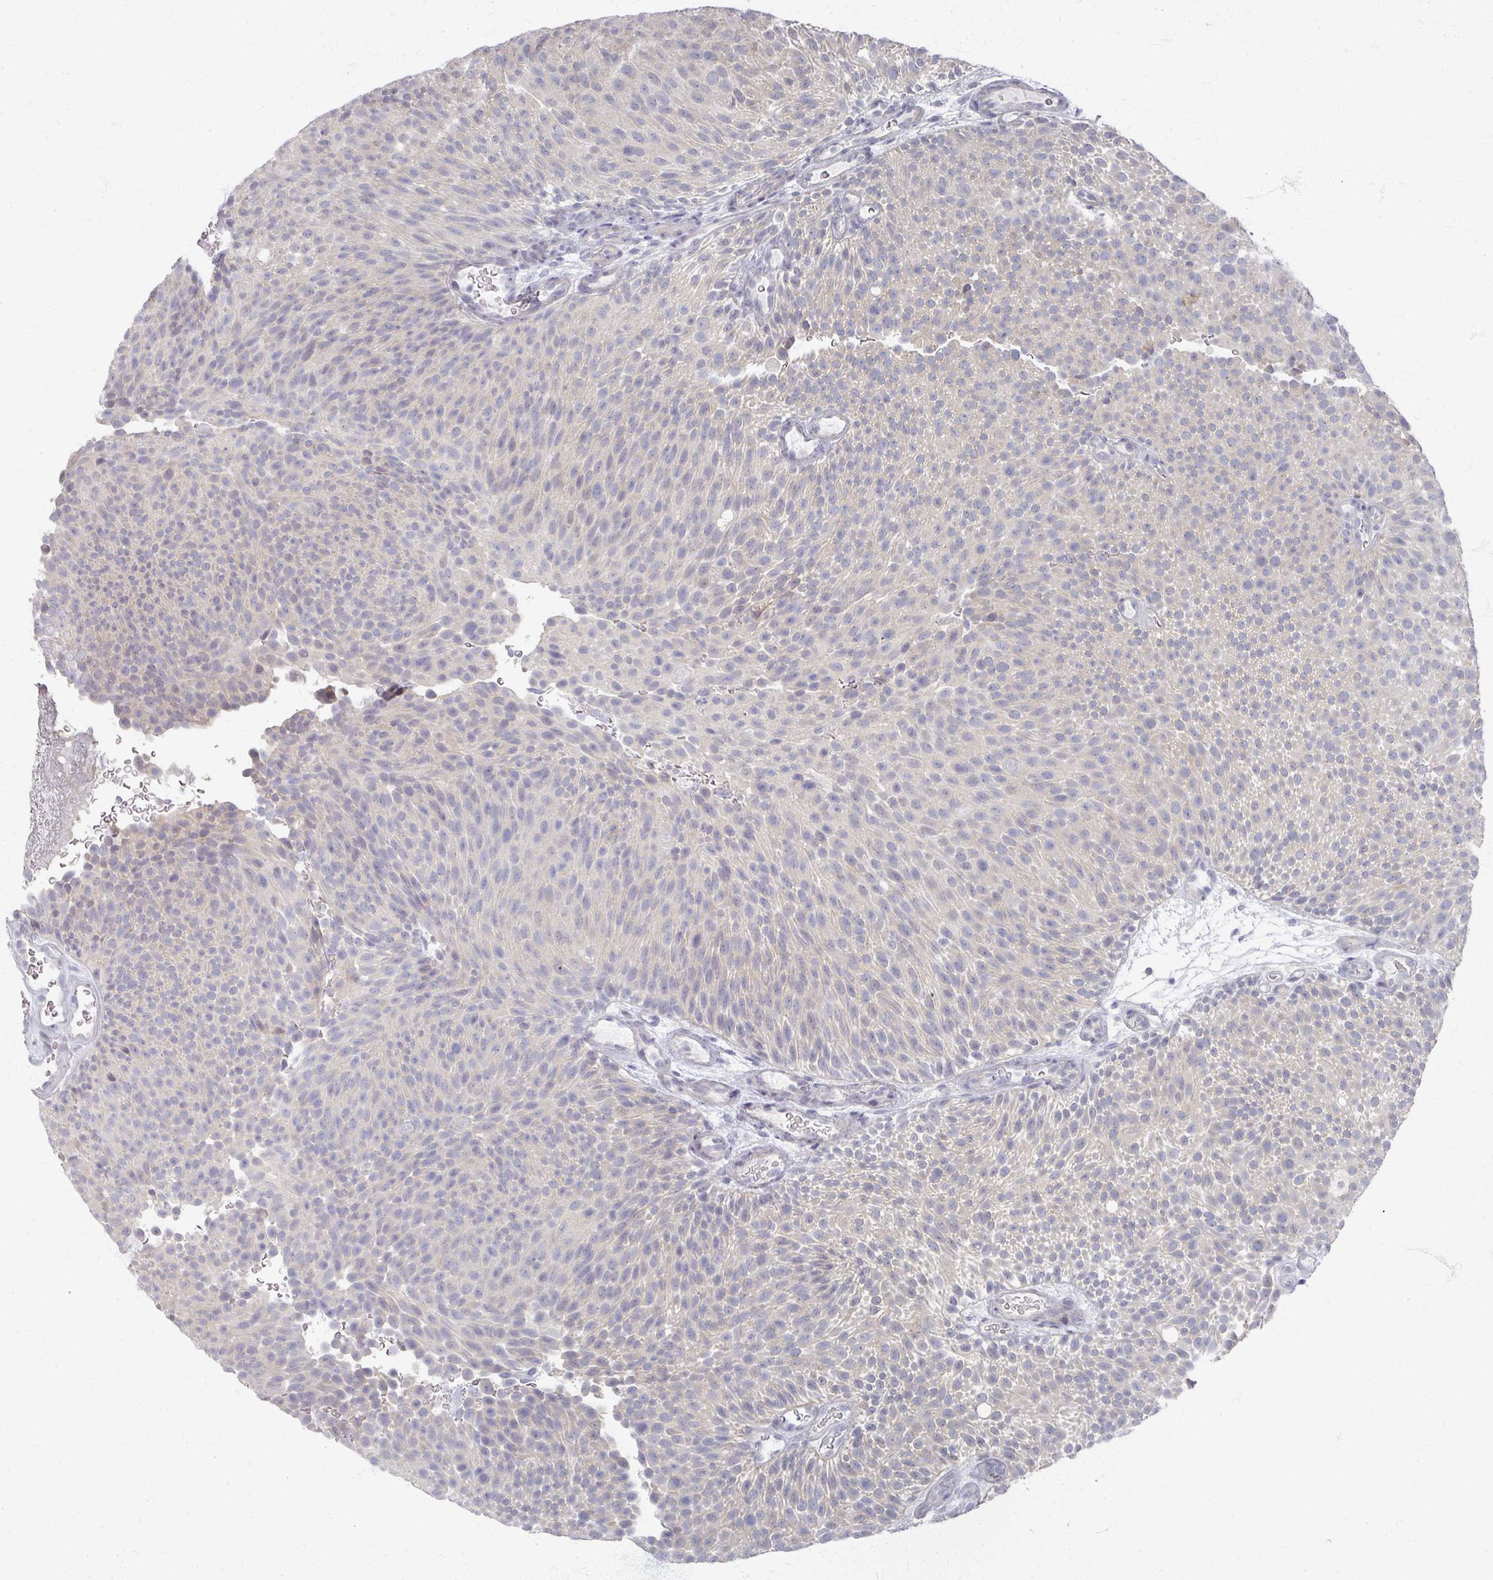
{"staining": {"intensity": "weak", "quantity": "<25%", "location": "cytoplasmic/membranous"}, "tissue": "urothelial cancer", "cell_type": "Tumor cells", "image_type": "cancer", "snomed": [{"axis": "morphology", "description": "Urothelial carcinoma, Low grade"}, {"axis": "topography", "description": "Urinary bladder"}], "caption": "Tumor cells show no significant staining in low-grade urothelial carcinoma.", "gene": "TTYH3", "patient": {"sex": "male", "age": 78}}